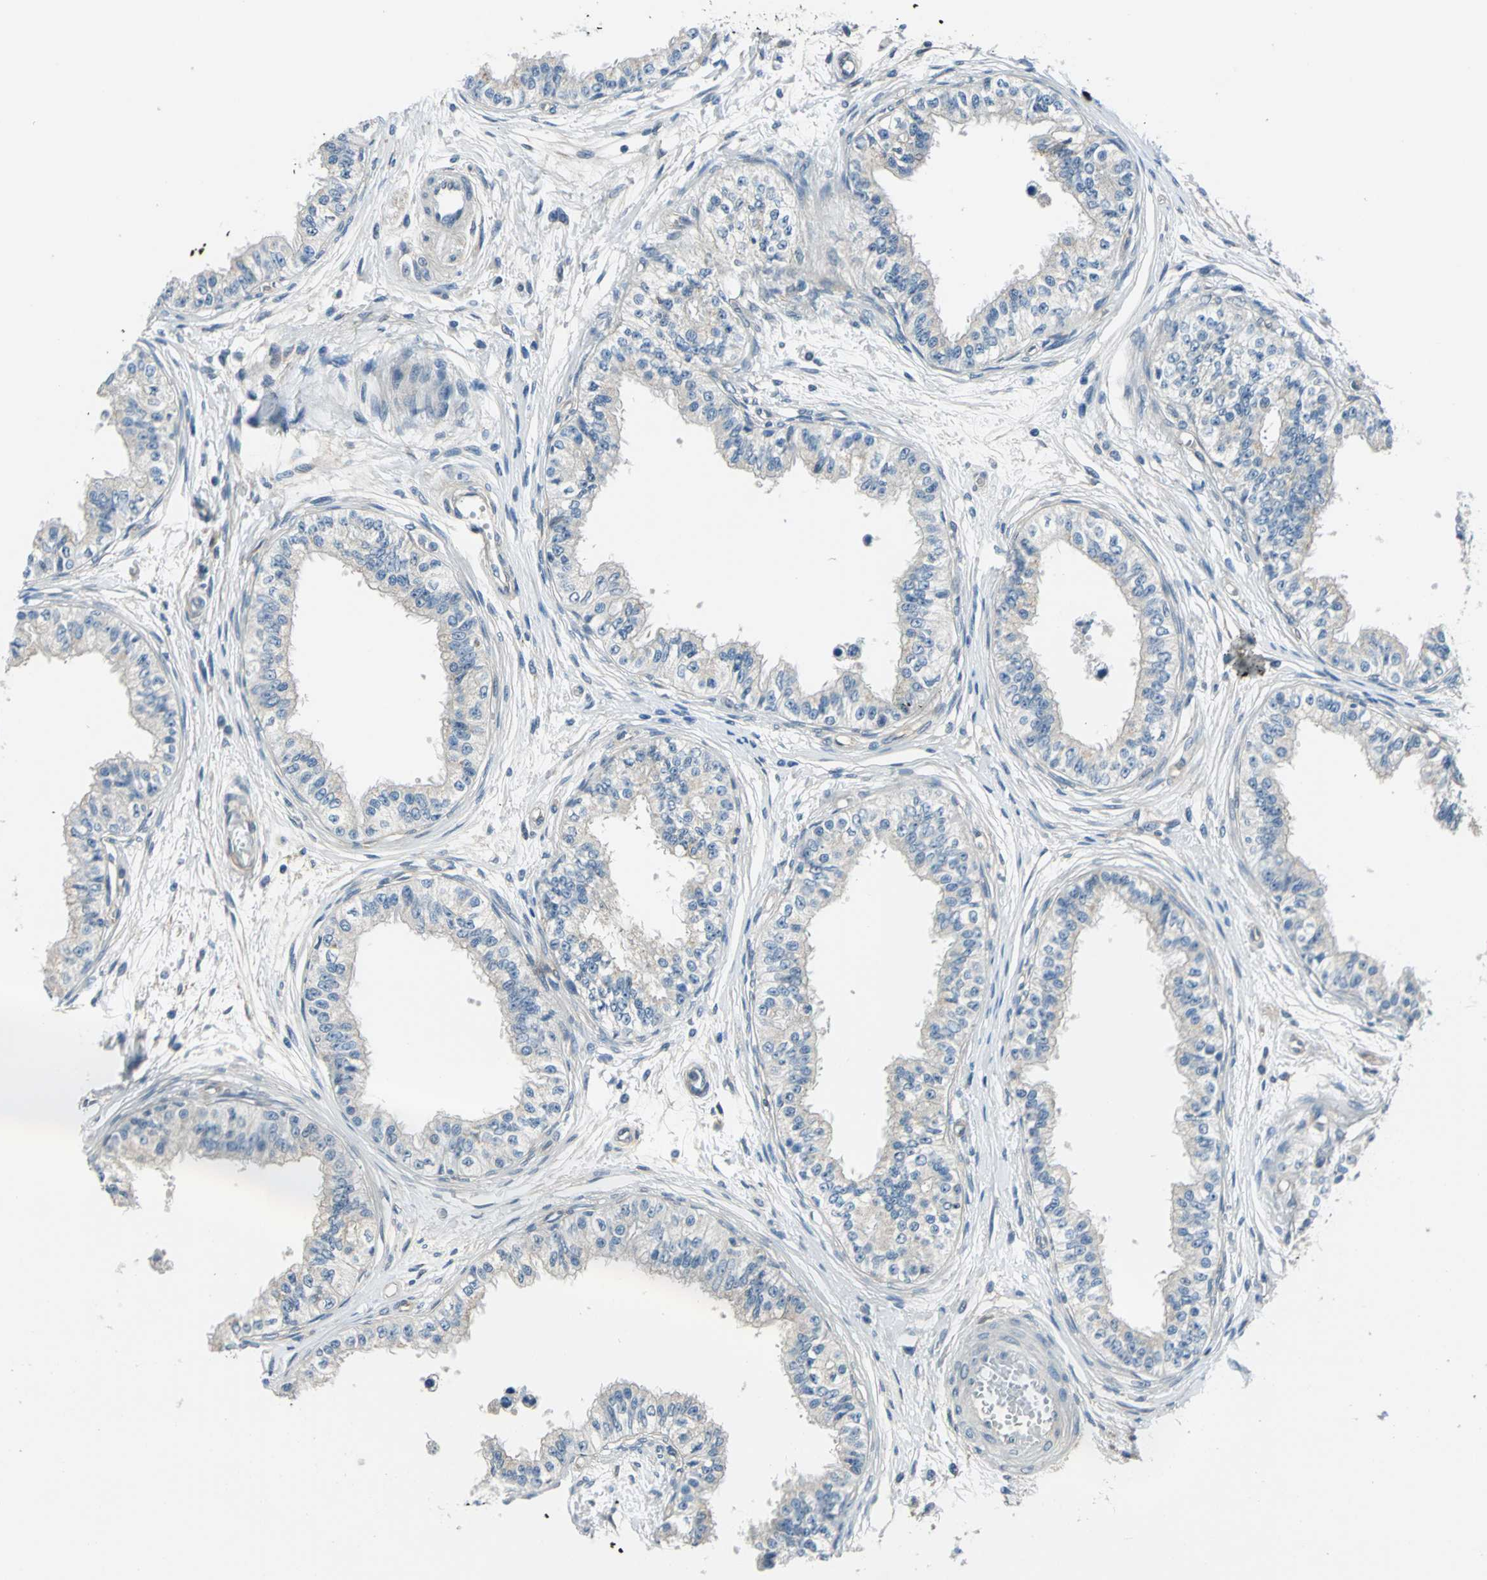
{"staining": {"intensity": "weak", "quantity": "<25%", "location": "cytoplasmic/membranous"}, "tissue": "epididymis", "cell_type": "Glandular cells", "image_type": "normal", "snomed": [{"axis": "morphology", "description": "Normal tissue, NOS"}, {"axis": "morphology", "description": "Adenocarcinoma, metastatic, NOS"}, {"axis": "topography", "description": "Testis"}, {"axis": "topography", "description": "Epididymis"}], "caption": "Immunohistochemistry micrograph of normal human epididymis stained for a protein (brown), which reveals no positivity in glandular cells.", "gene": "CDC42EP1", "patient": {"sex": "male", "age": 26}}